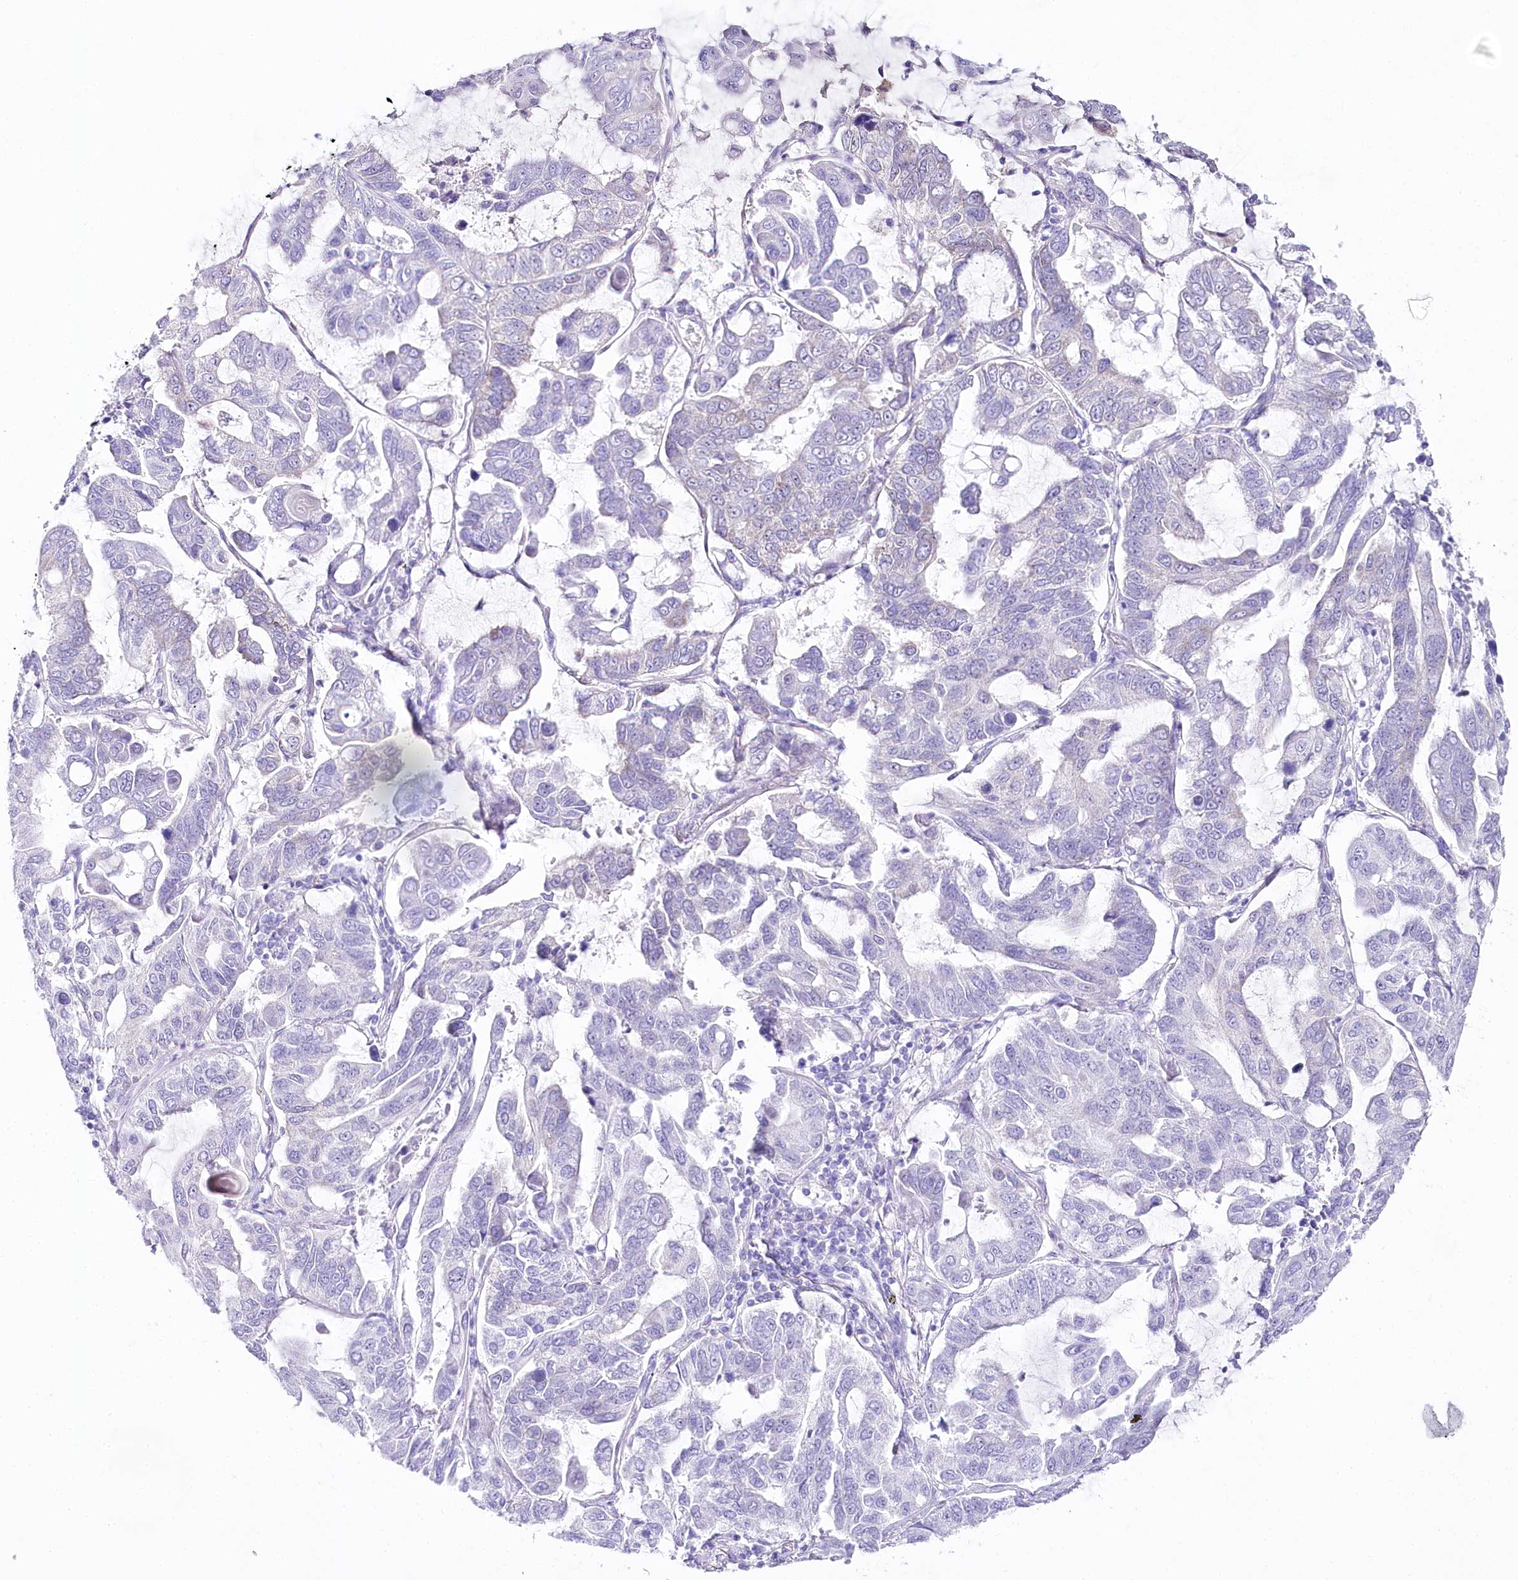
{"staining": {"intensity": "negative", "quantity": "none", "location": "none"}, "tissue": "lung cancer", "cell_type": "Tumor cells", "image_type": "cancer", "snomed": [{"axis": "morphology", "description": "Adenocarcinoma, NOS"}, {"axis": "topography", "description": "Lung"}], "caption": "Protein analysis of lung cancer shows no significant staining in tumor cells.", "gene": "CSN3", "patient": {"sex": "male", "age": 64}}